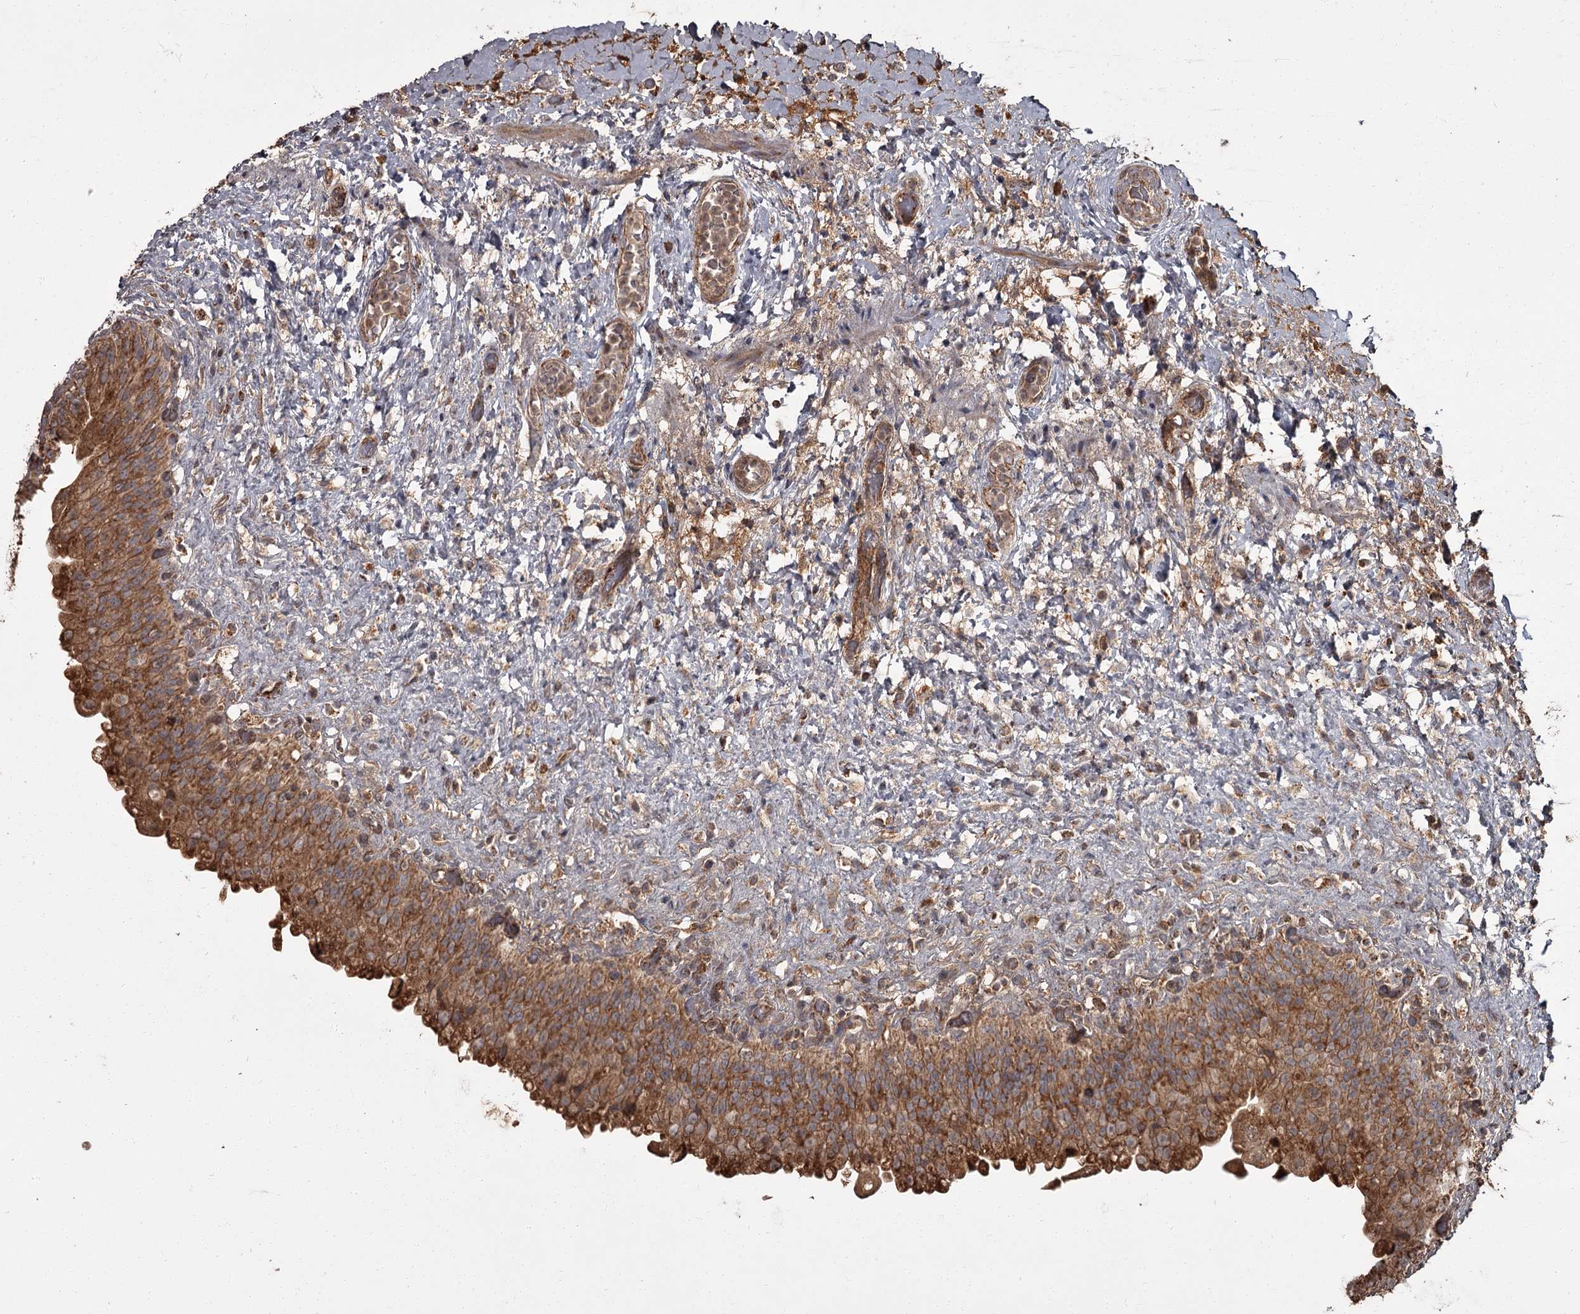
{"staining": {"intensity": "strong", "quantity": ">75%", "location": "cytoplasmic/membranous"}, "tissue": "urinary bladder", "cell_type": "Urothelial cells", "image_type": "normal", "snomed": [{"axis": "morphology", "description": "Normal tissue, NOS"}, {"axis": "topography", "description": "Urinary bladder"}], "caption": "Immunohistochemical staining of unremarkable human urinary bladder shows high levels of strong cytoplasmic/membranous staining in approximately >75% of urothelial cells.", "gene": "THAP9", "patient": {"sex": "female", "age": 27}}